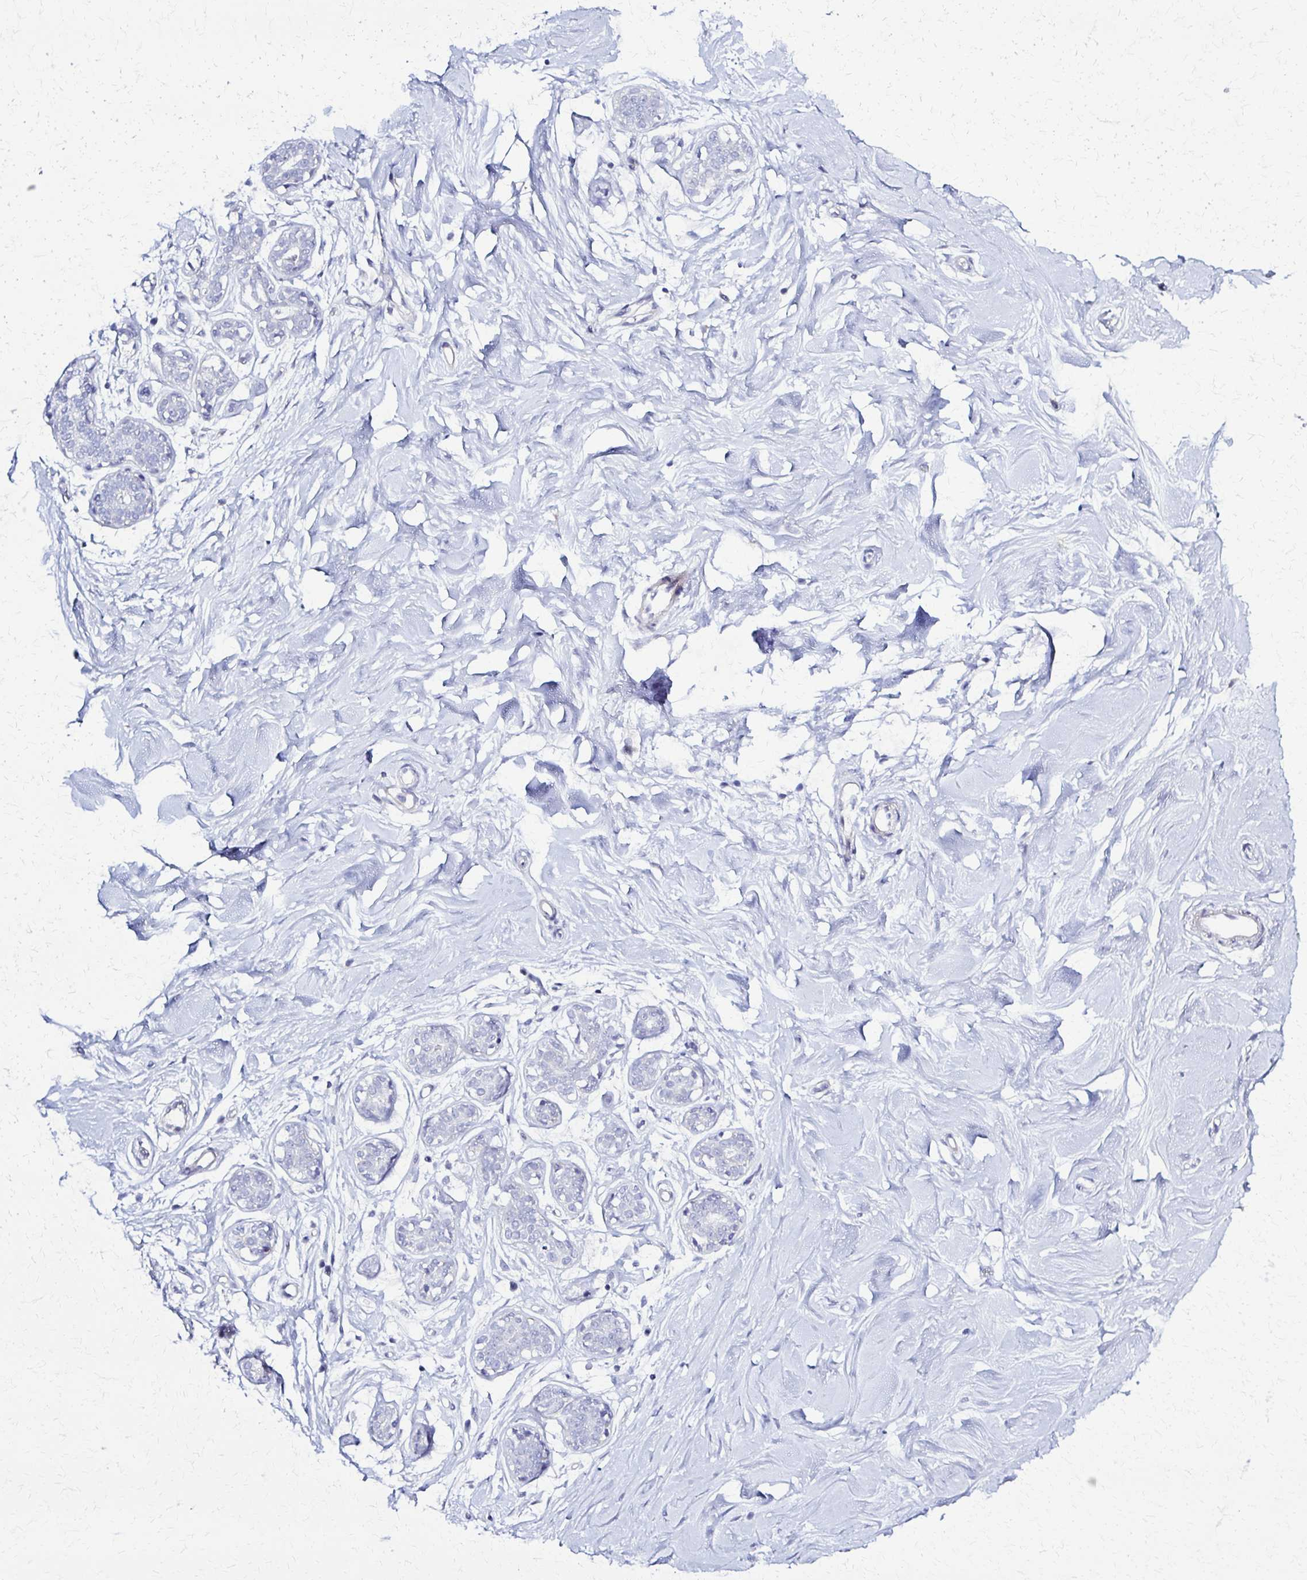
{"staining": {"intensity": "negative", "quantity": "none", "location": "none"}, "tissue": "breast", "cell_type": "Adipocytes", "image_type": "normal", "snomed": [{"axis": "morphology", "description": "Normal tissue, NOS"}, {"axis": "topography", "description": "Breast"}], "caption": "The immunohistochemistry histopathology image has no significant expression in adipocytes of breast. (Stains: DAB immunohistochemistry (IHC) with hematoxylin counter stain, Microscopy: brightfield microscopy at high magnification).", "gene": "RHOBTB2", "patient": {"sex": "female", "age": 27}}